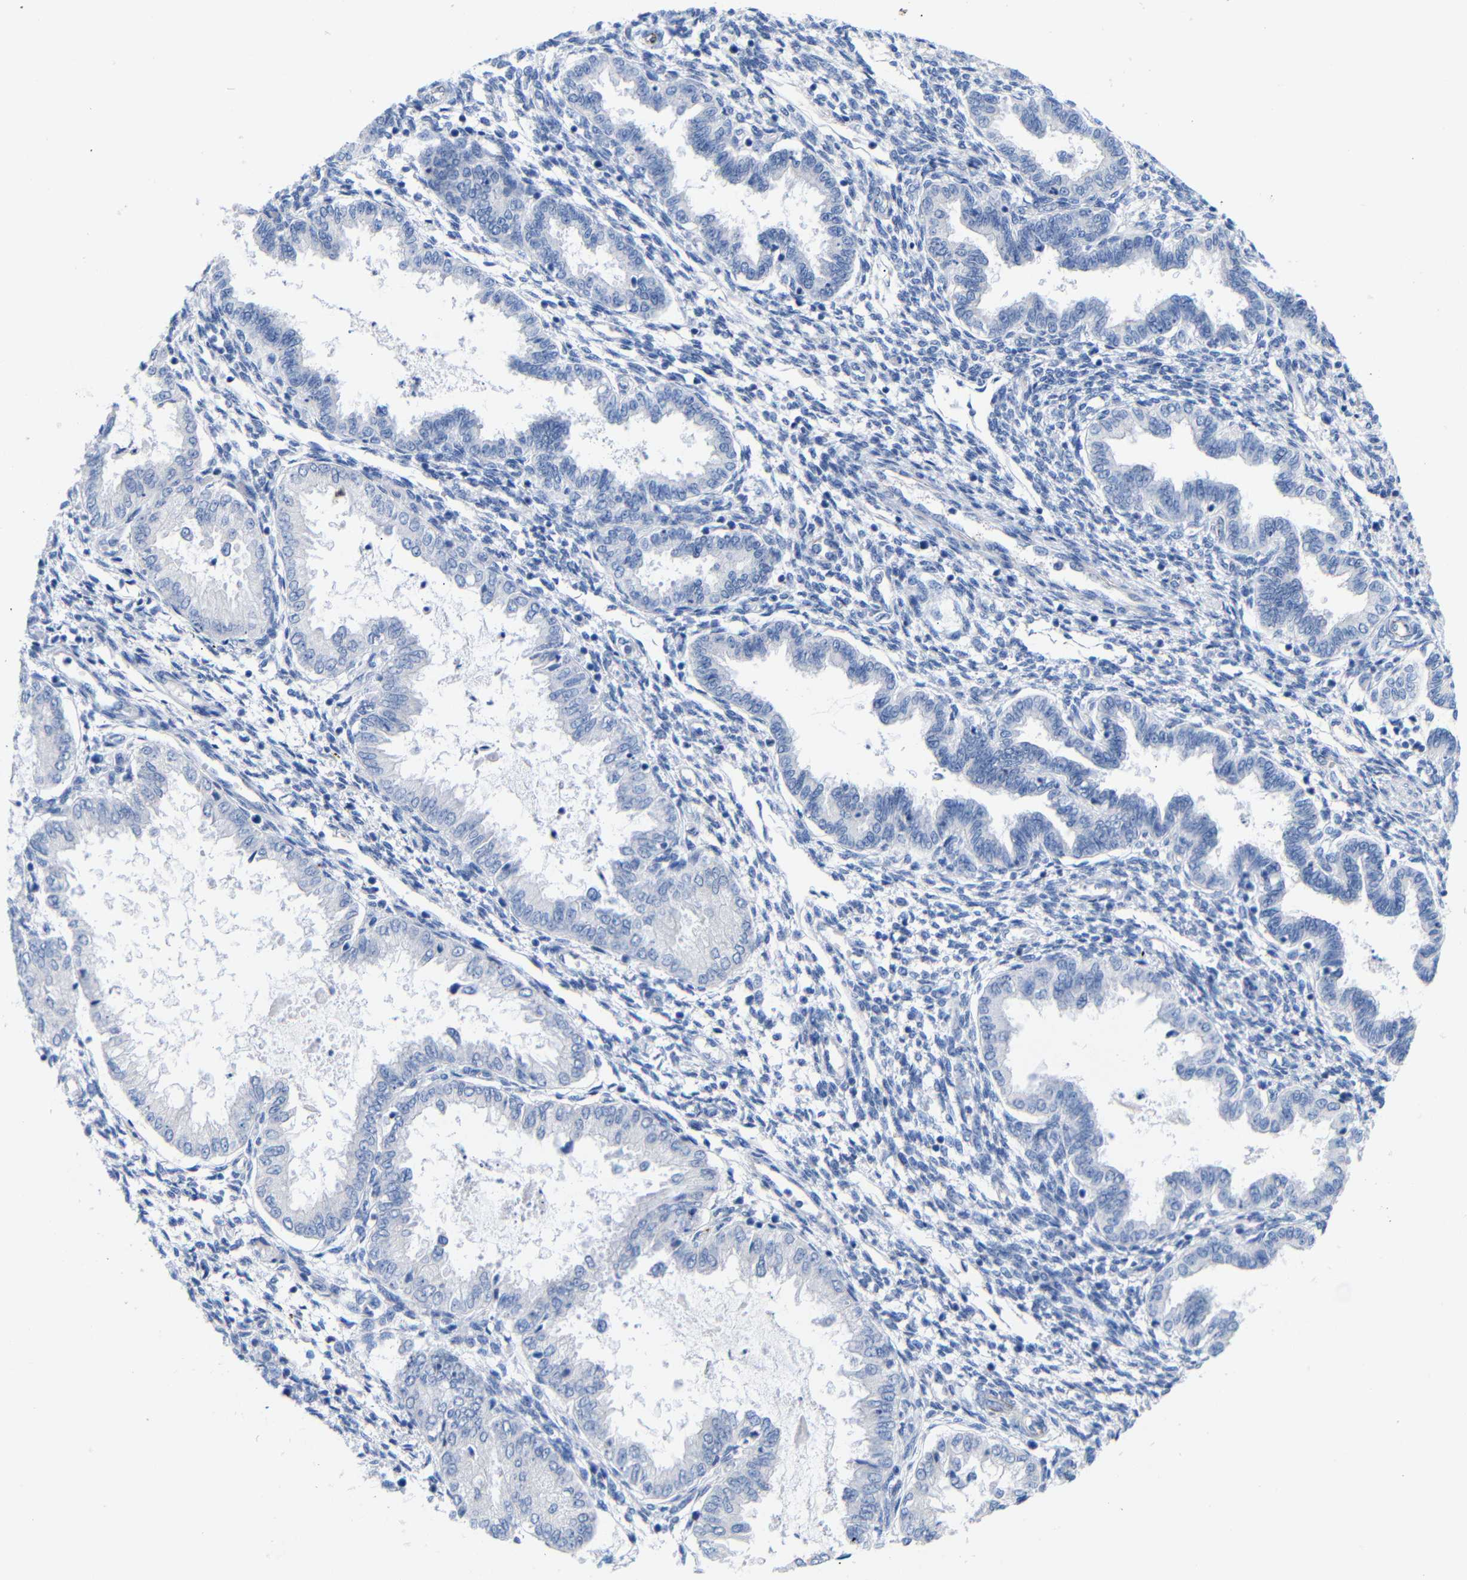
{"staining": {"intensity": "negative", "quantity": "none", "location": "none"}, "tissue": "endometrium", "cell_type": "Cells in endometrial stroma", "image_type": "normal", "snomed": [{"axis": "morphology", "description": "Normal tissue, NOS"}, {"axis": "topography", "description": "Endometrium"}], "caption": "The immunohistochemistry photomicrograph has no significant positivity in cells in endometrial stroma of endometrium. The staining was performed using DAB (3,3'-diaminobenzidine) to visualize the protein expression in brown, while the nuclei were stained in blue with hematoxylin (Magnification: 20x).", "gene": "CGNL1", "patient": {"sex": "female", "age": 33}}